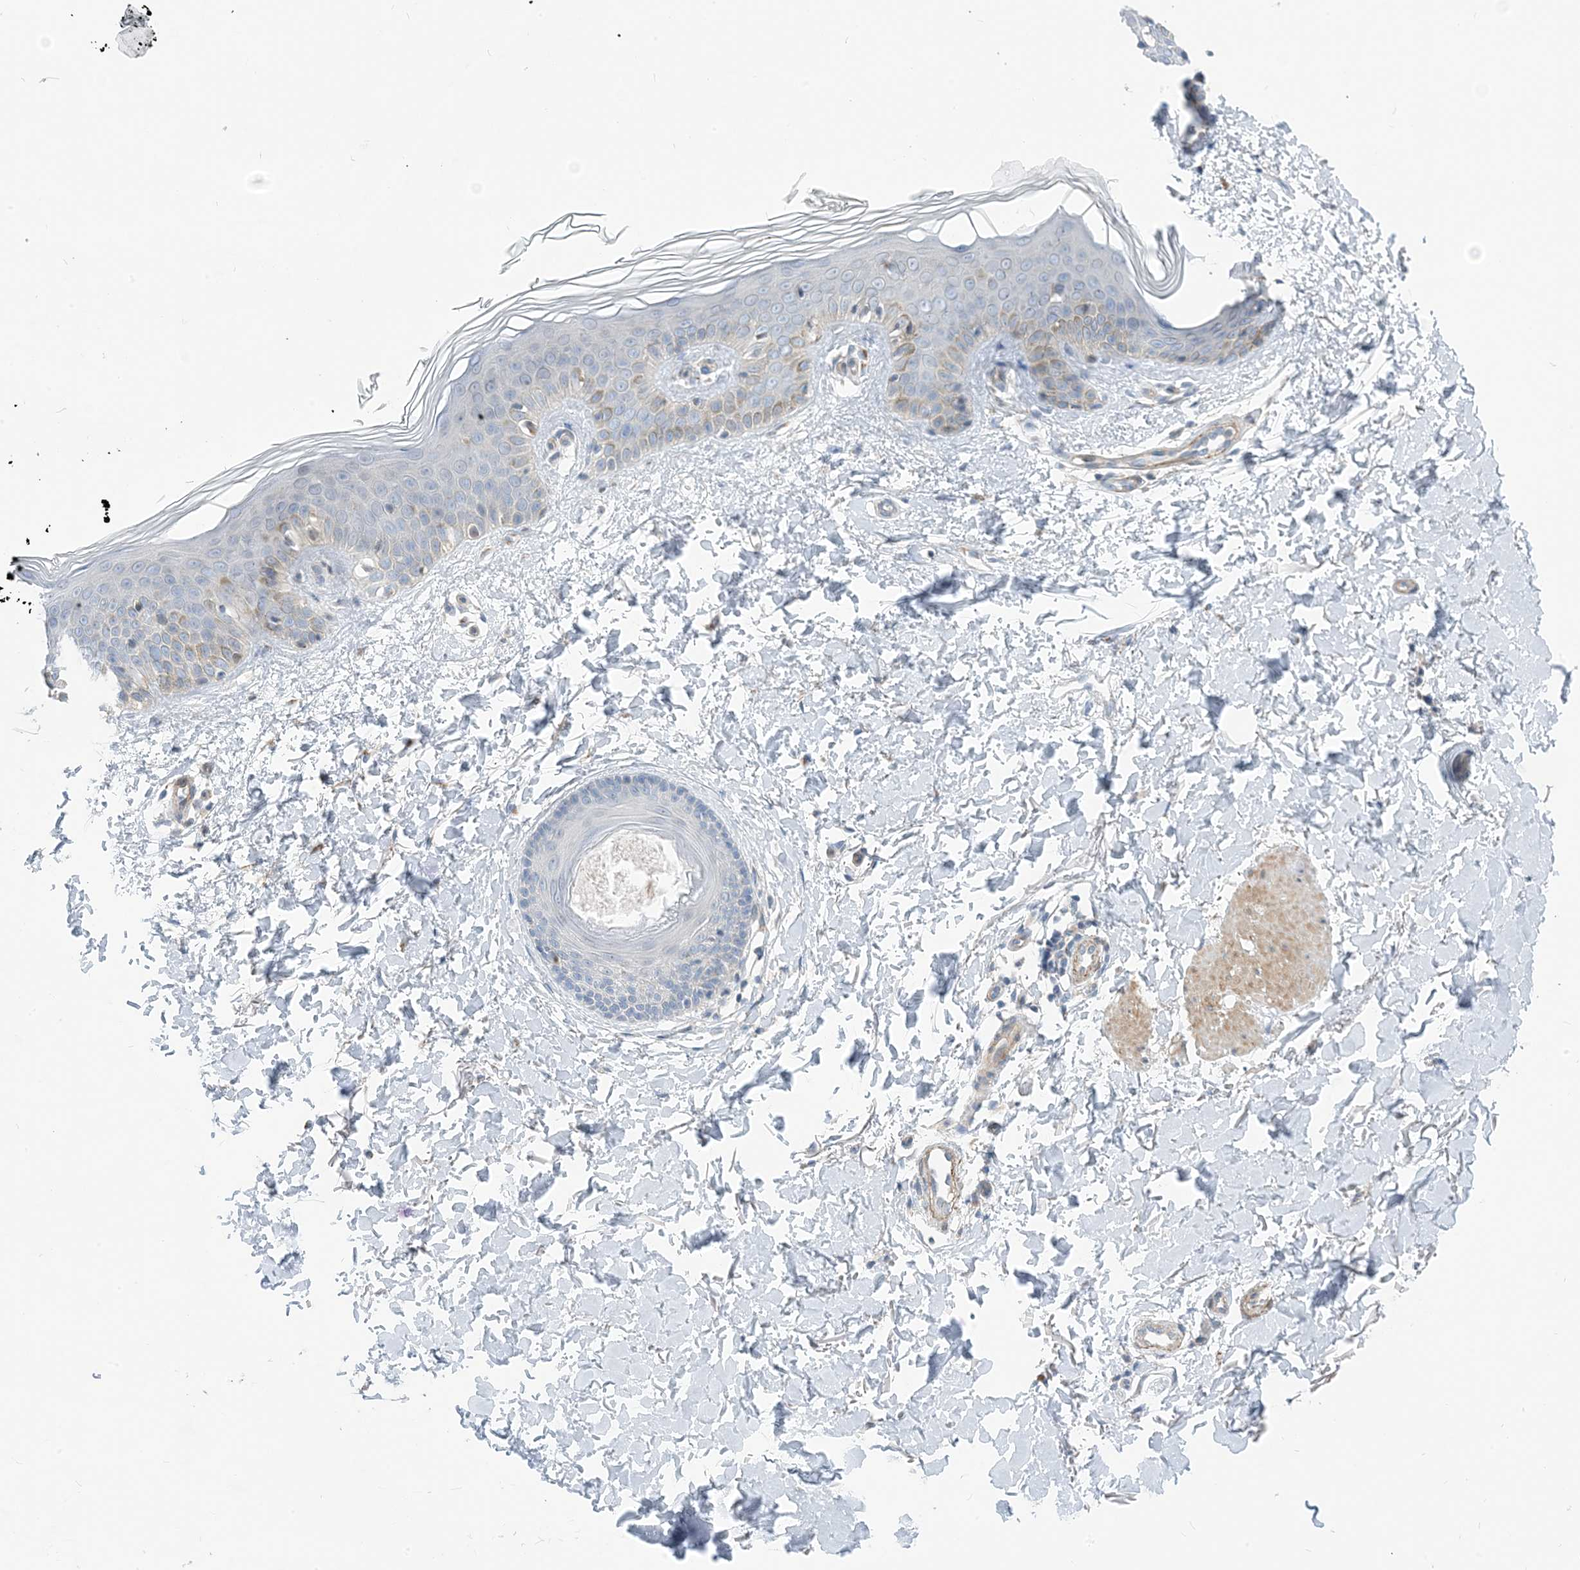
{"staining": {"intensity": "negative", "quantity": "none", "location": "none"}, "tissue": "skin", "cell_type": "Fibroblasts", "image_type": "normal", "snomed": [{"axis": "morphology", "description": "Normal tissue, NOS"}, {"axis": "topography", "description": "Skin"}], "caption": "Immunohistochemistry (IHC) histopathology image of unremarkable skin: human skin stained with DAB (3,3'-diaminobenzidine) reveals no significant protein expression in fibroblasts.", "gene": "PLEKHA3", "patient": {"sex": "male", "age": 37}}